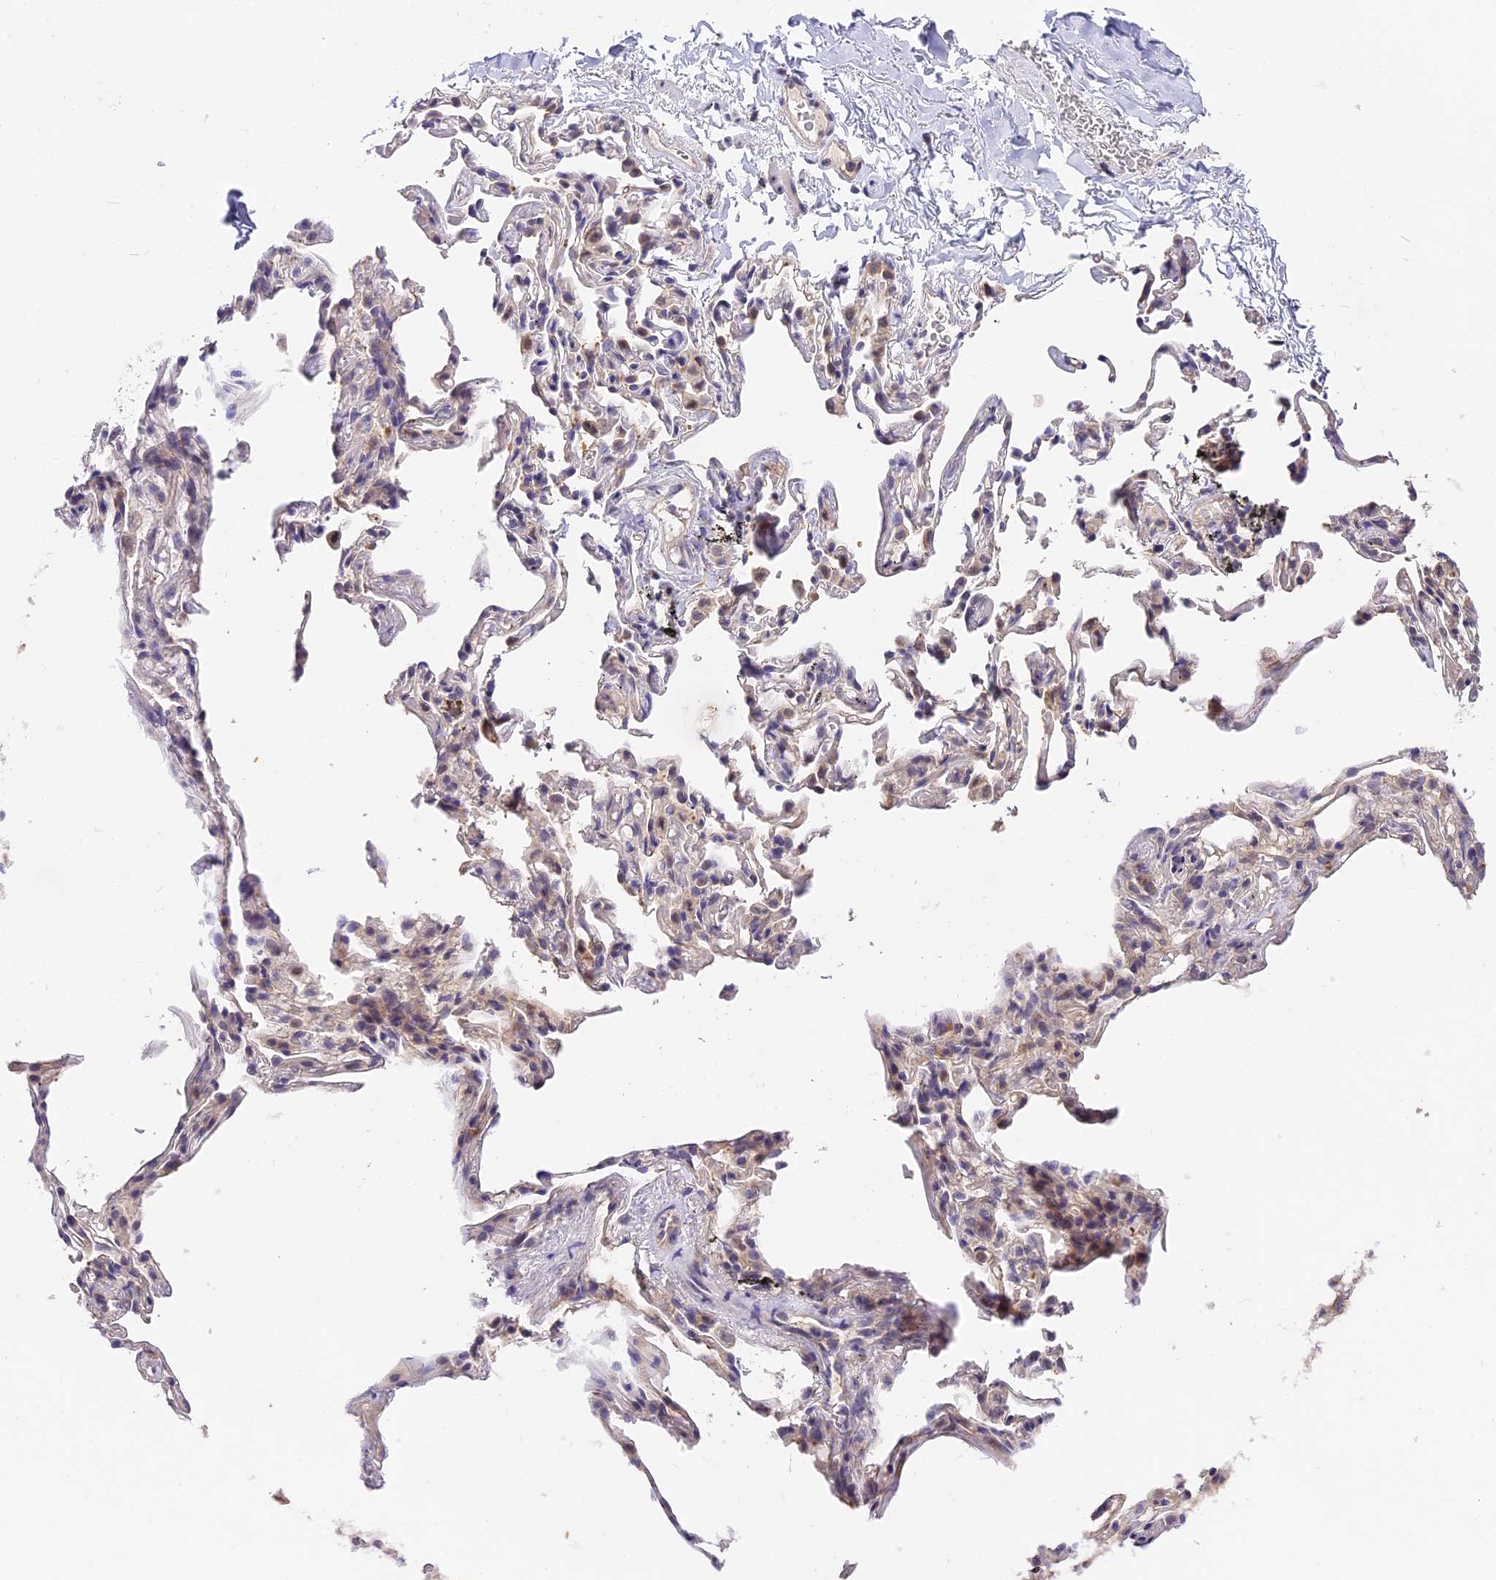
{"staining": {"intensity": "negative", "quantity": "none", "location": "none"}, "tissue": "adipose tissue", "cell_type": "Adipocytes", "image_type": "normal", "snomed": [{"axis": "morphology", "description": "Normal tissue, NOS"}, {"axis": "topography", "description": "Lymph node"}, {"axis": "topography", "description": "Bronchus"}], "caption": "High power microscopy histopathology image of an IHC photomicrograph of unremarkable adipose tissue, revealing no significant staining in adipocytes. (Stains: DAB (3,3'-diaminobenzidine) IHC with hematoxylin counter stain, Microscopy: brightfield microscopy at high magnification).", "gene": "BSCL2", "patient": {"sex": "male", "age": 63}}